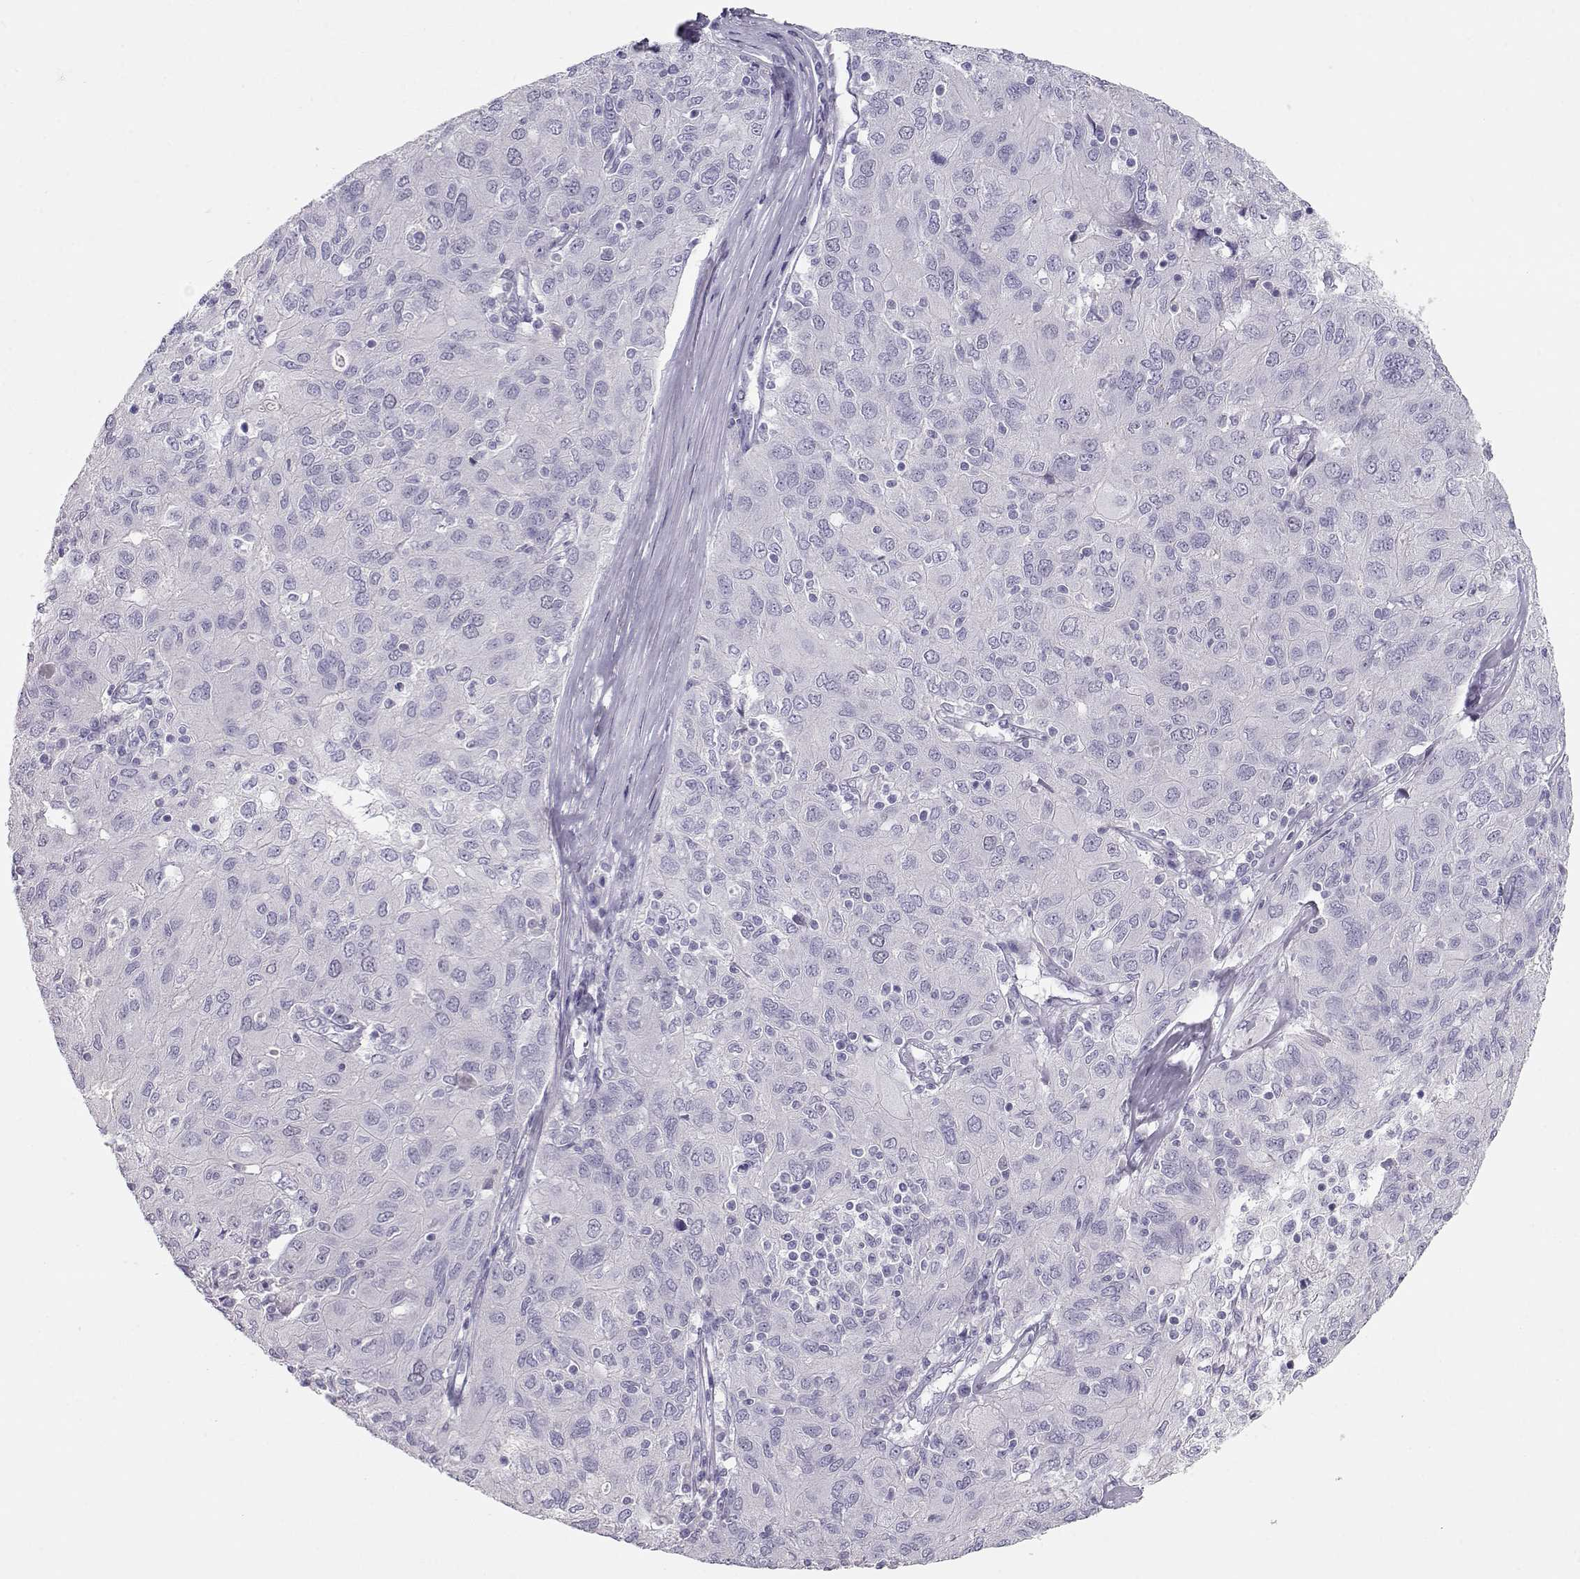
{"staining": {"intensity": "negative", "quantity": "none", "location": "none"}, "tissue": "ovarian cancer", "cell_type": "Tumor cells", "image_type": "cancer", "snomed": [{"axis": "morphology", "description": "Carcinoma, endometroid"}, {"axis": "topography", "description": "Ovary"}], "caption": "Human ovarian cancer stained for a protein using immunohistochemistry (IHC) shows no positivity in tumor cells.", "gene": "OPN5", "patient": {"sex": "female", "age": 50}}